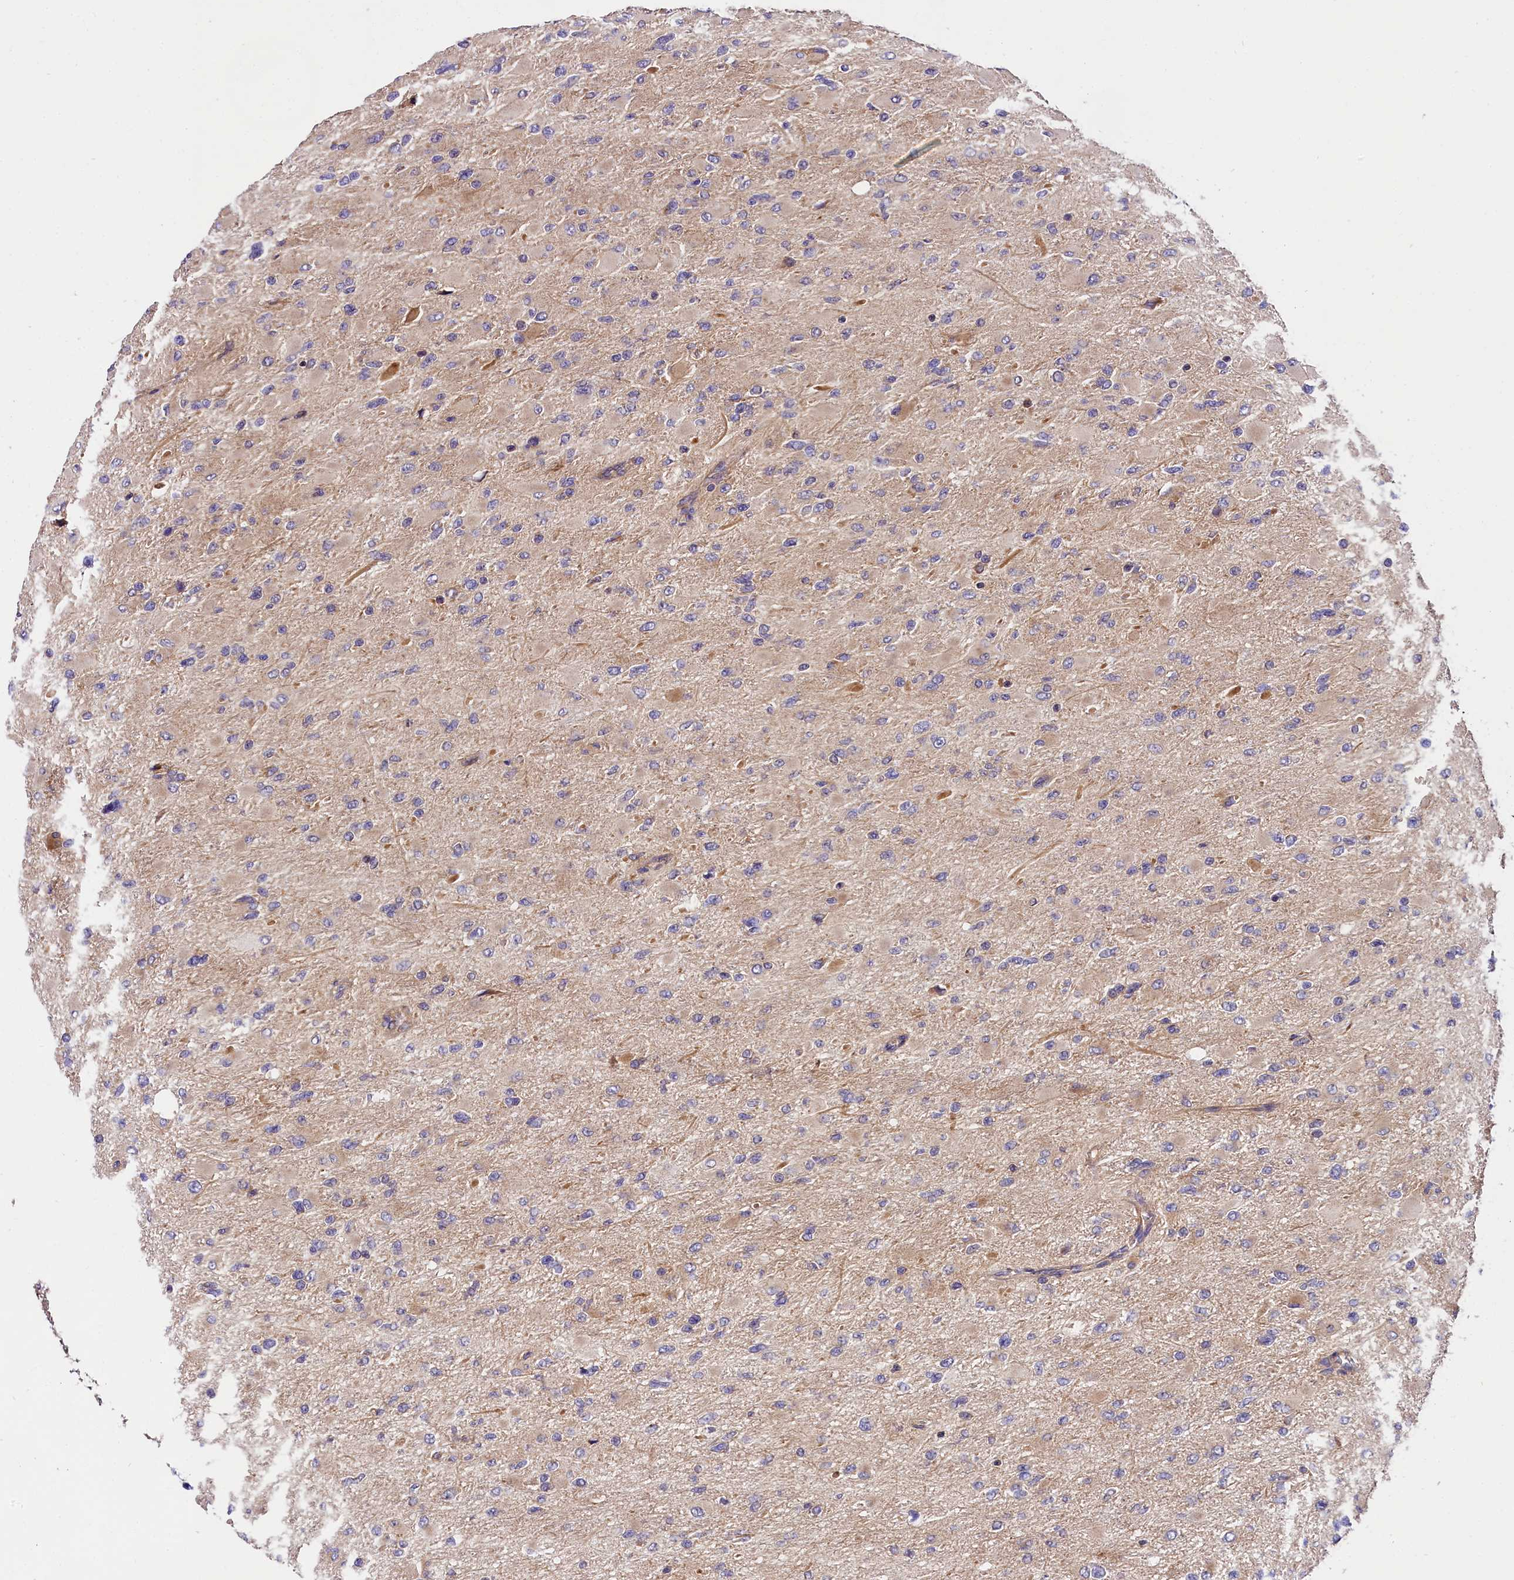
{"staining": {"intensity": "negative", "quantity": "none", "location": "none"}, "tissue": "glioma", "cell_type": "Tumor cells", "image_type": "cancer", "snomed": [{"axis": "morphology", "description": "Glioma, malignant, High grade"}, {"axis": "topography", "description": "Cerebral cortex"}], "caption": "Histopathology image shows no protein staining in tumor cells of glioma tissue. (Brightfield microscopy of DAB IHC at high magnification).", "gene": "SPG11", "patient": {"sex": "female", "age": 36}}